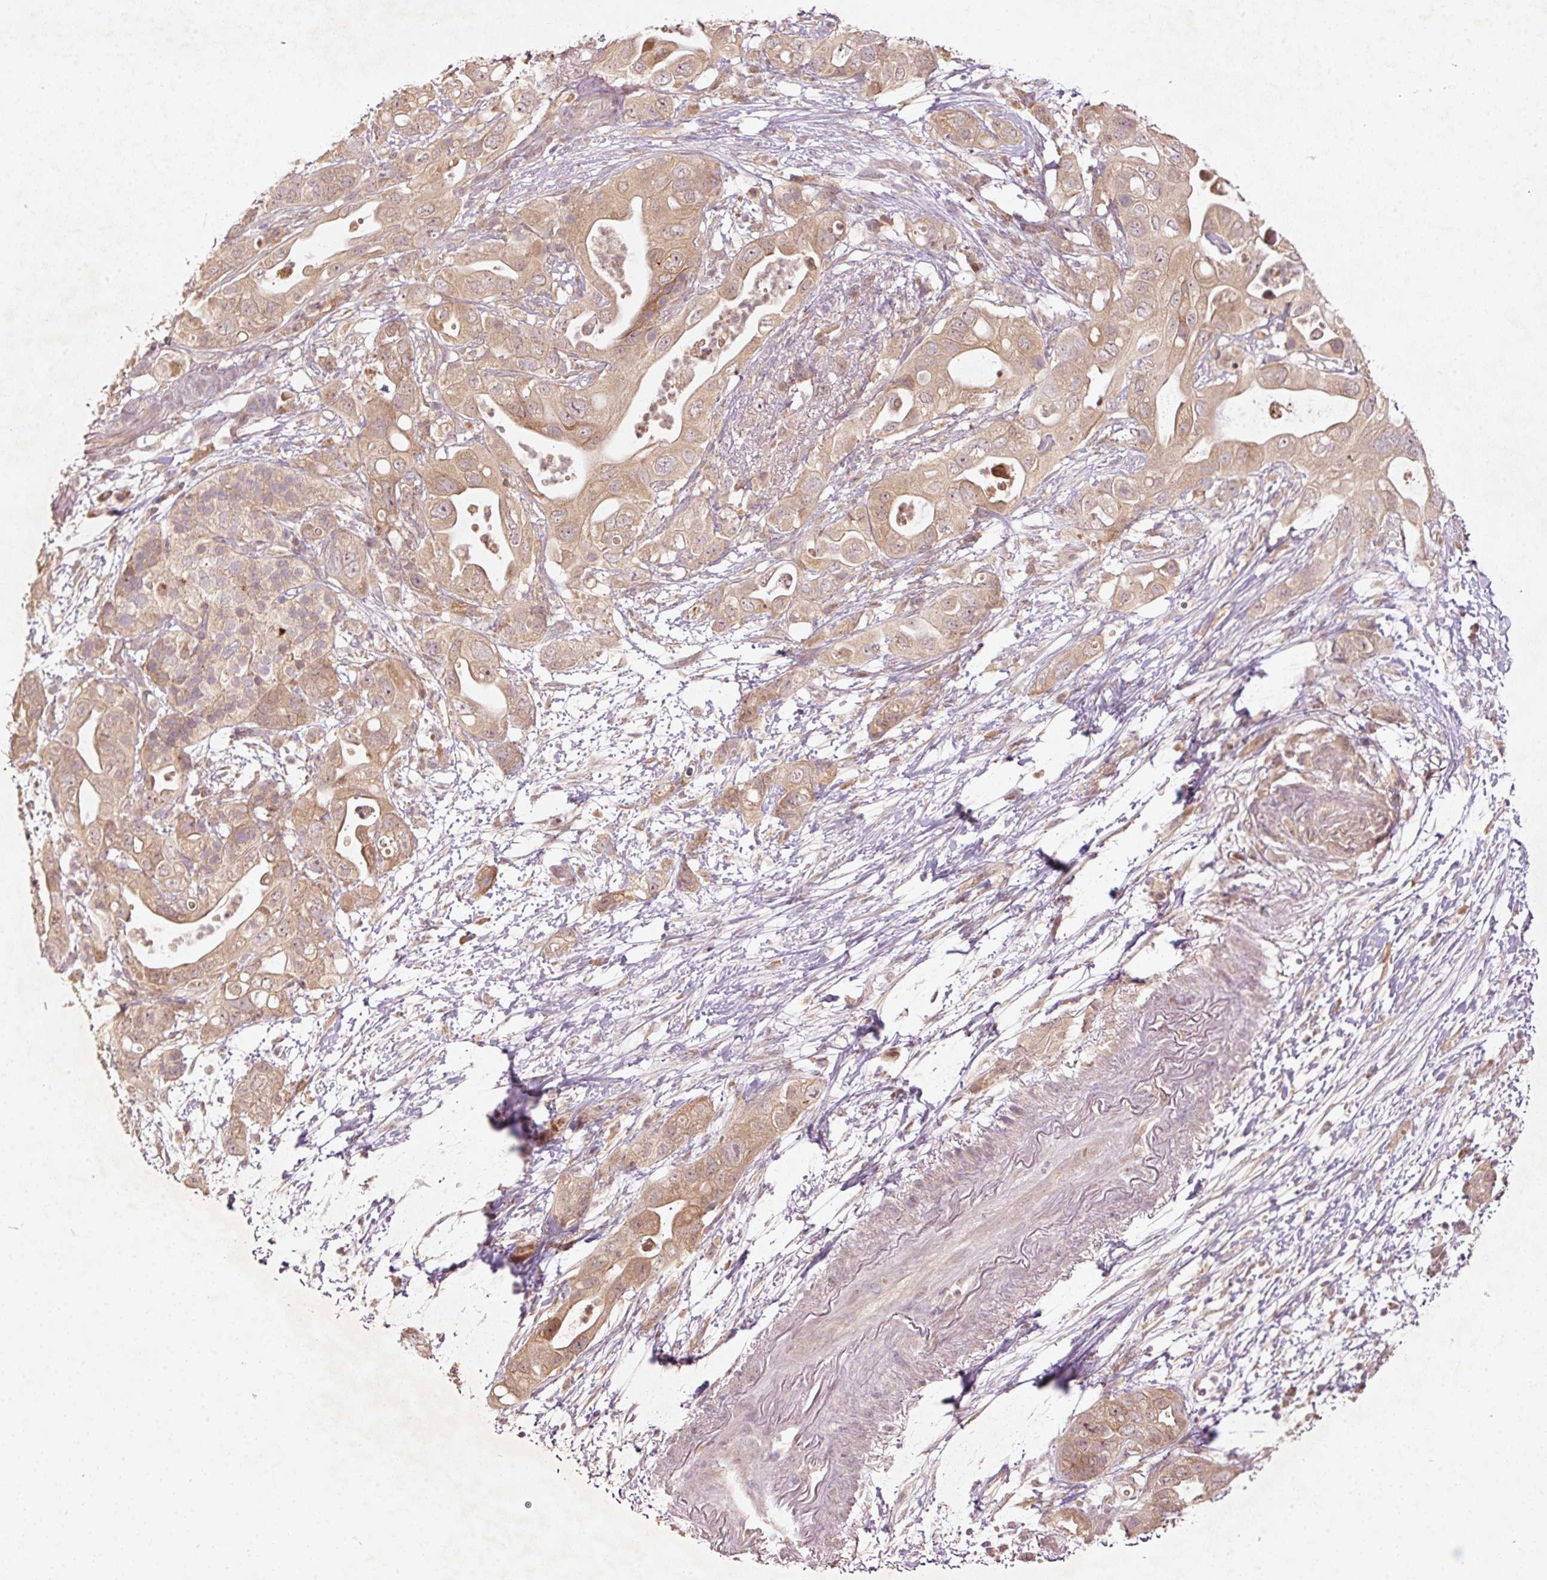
{"staining": {"intensity": "moderate", "quantity": ">75%", "location": "cytoplasmic/membranous"}, "tissue": "pancreatic cancer", "cell_type": "Tumor cells", "image_type": "cancer", "snomed": [{"axis": "morphology", "description": "Adenocarcinoma, NOS"}, {"axis": "topography", "description": "Pancreas"}], "caption": "Human pancreatic cancer stained with a brown dye shows moderate cytoplasmic/membranous positive expression in approximately >75% of tumor cells.", "gene": "PCDHB1", "patient": {"sex": "female", "age": 72}}